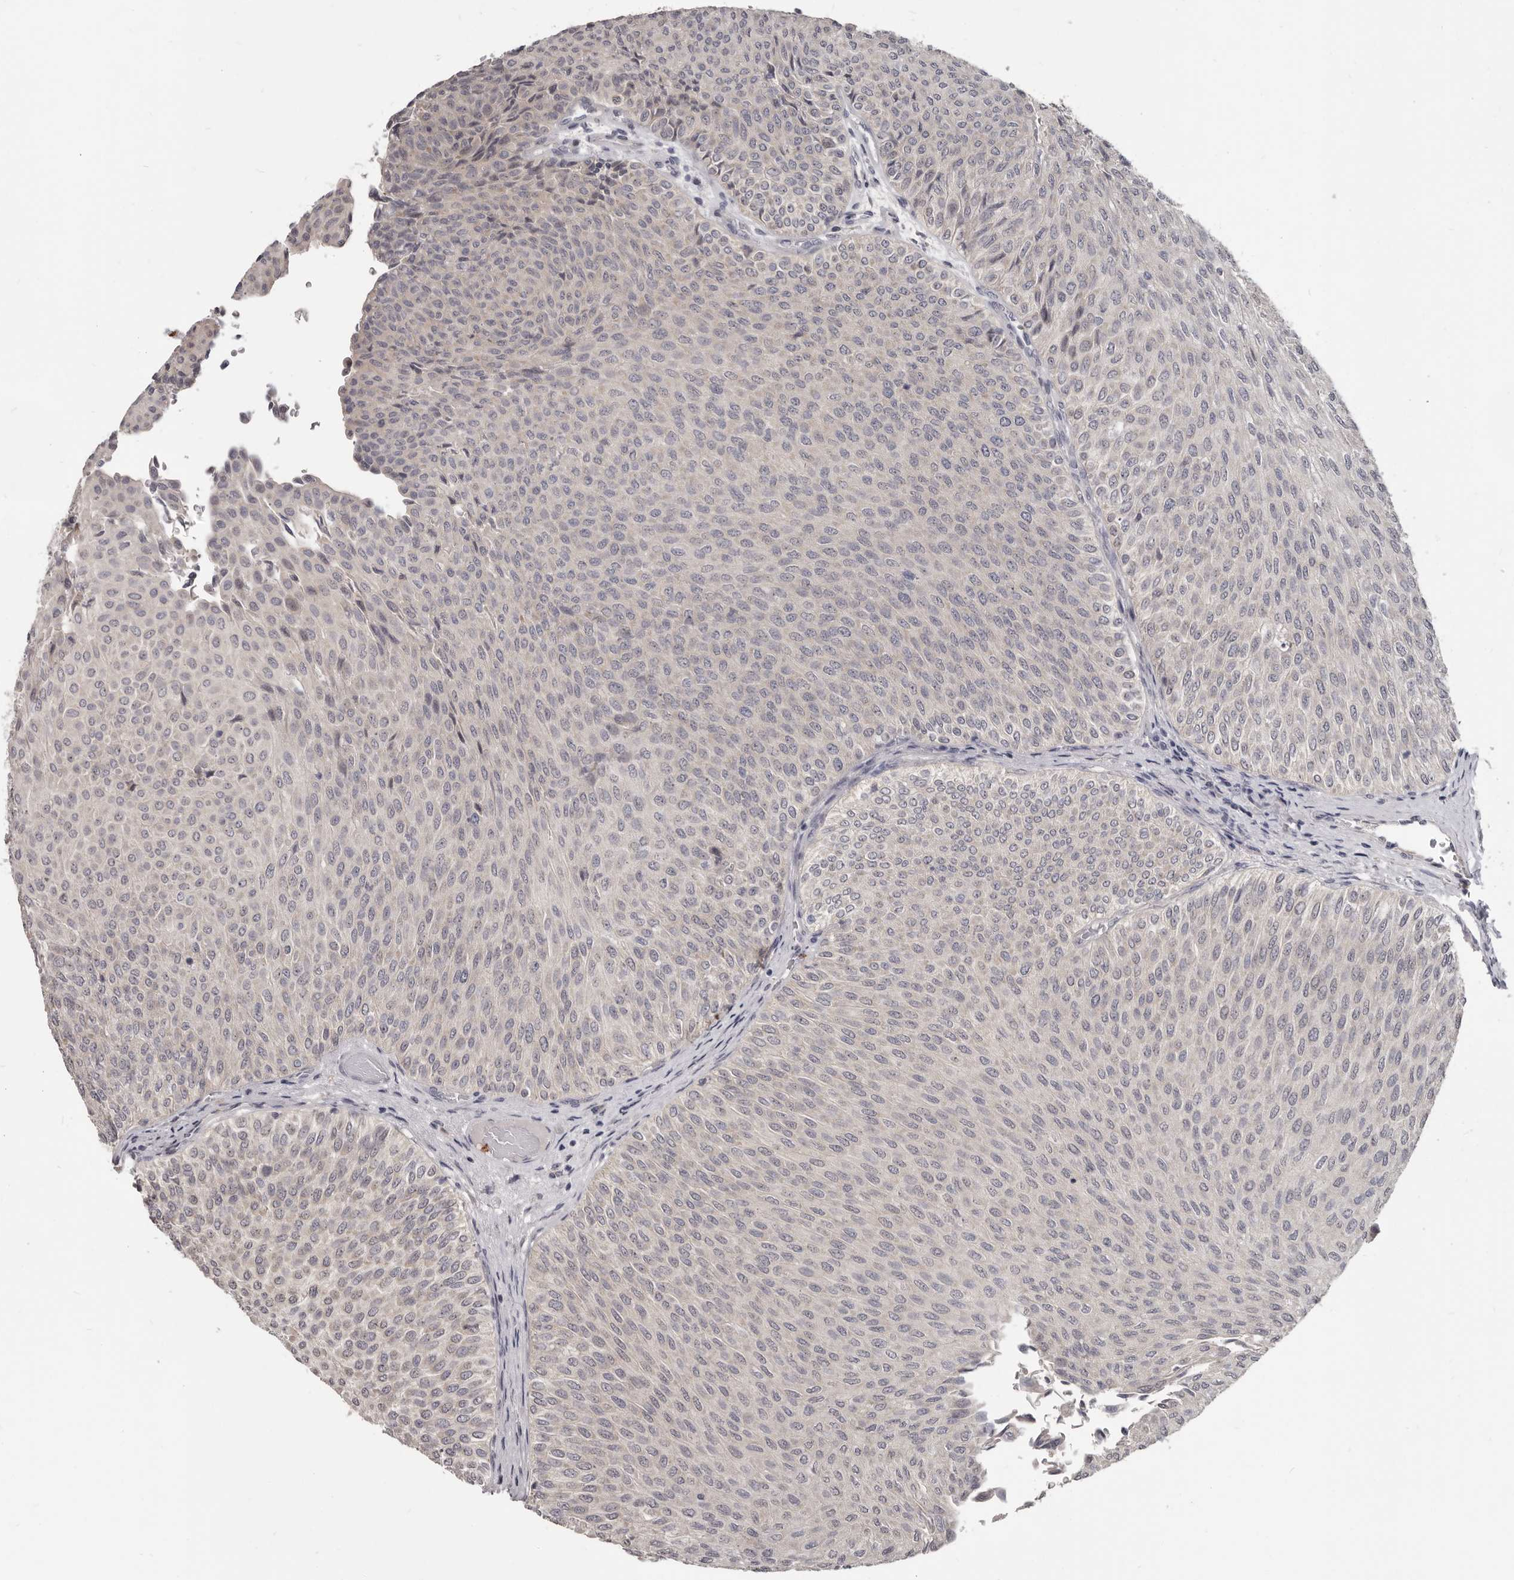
{"staining": {"intensity": "negative", "quantity": "none", "location": "none"}, "tissue": "urothelial cancer", "cell_type": "Tumor cells", "image_type": "cancer", "snomed": [{"axis": "morphology", "description": "Urothelial carcinoma, Low grade"}, {"axis": "topography", "description": "Urinary bladder"}], "caption": "IHC micrograph of urothelial carcinoma (low-grade) stained for a protein (brown), which exhibits no positivity in tumor cells. (DAB immunohistochemistry visualized using brightfield microscopy, high magnification).", "gene": "GPR157", "patient": {"sex": "male", "age": 78}}